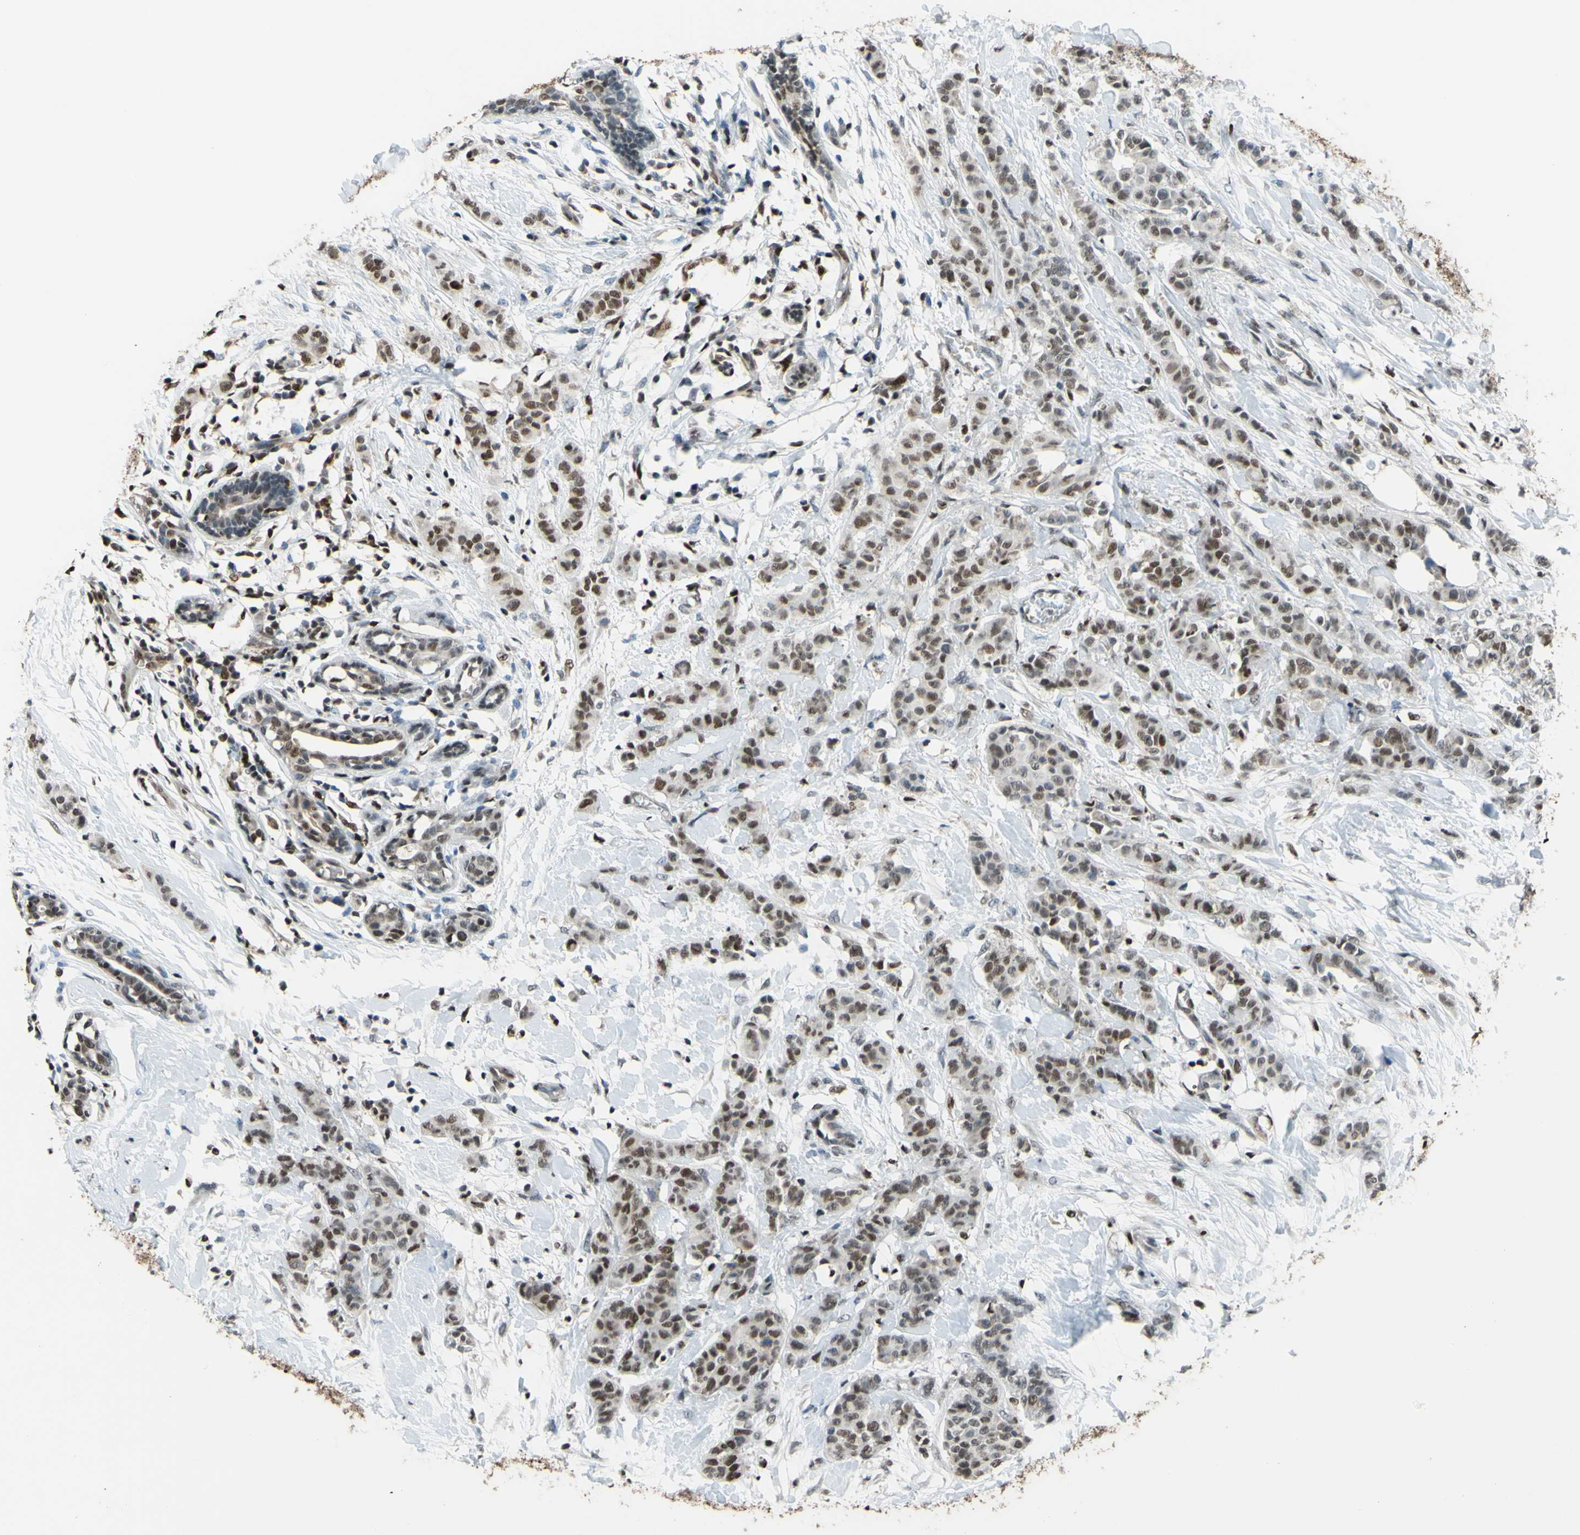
{"staining": {"intensity": "weak", "quantity": ">75%", "location": "cytoplasmic/membranous,nuclear"}, "tissue": "breast cancer", "cell_type": "Tumor cells", "image_type": "cancer", "snomed": [{"axis": "morphology", "description": "Normal tissue, NOS"}, {"axis": "morphology", "description": "Duct carcinoma"}, {"axis": "topography", "description": "Breast"}], "caption": "IHC histopathology image of neoplastic tissue: human infiltrating ductal carcinoma (breast) stained using IHC shows low levels of weak protein expression localized specifically in the cytoplasmic/membranous and nuclear of tumor cells, appearing as a cytoplasmic/membranous and nuclear brown color.", "gene": "FKBP5", "patient": {"sex": "female", "age": 40}}